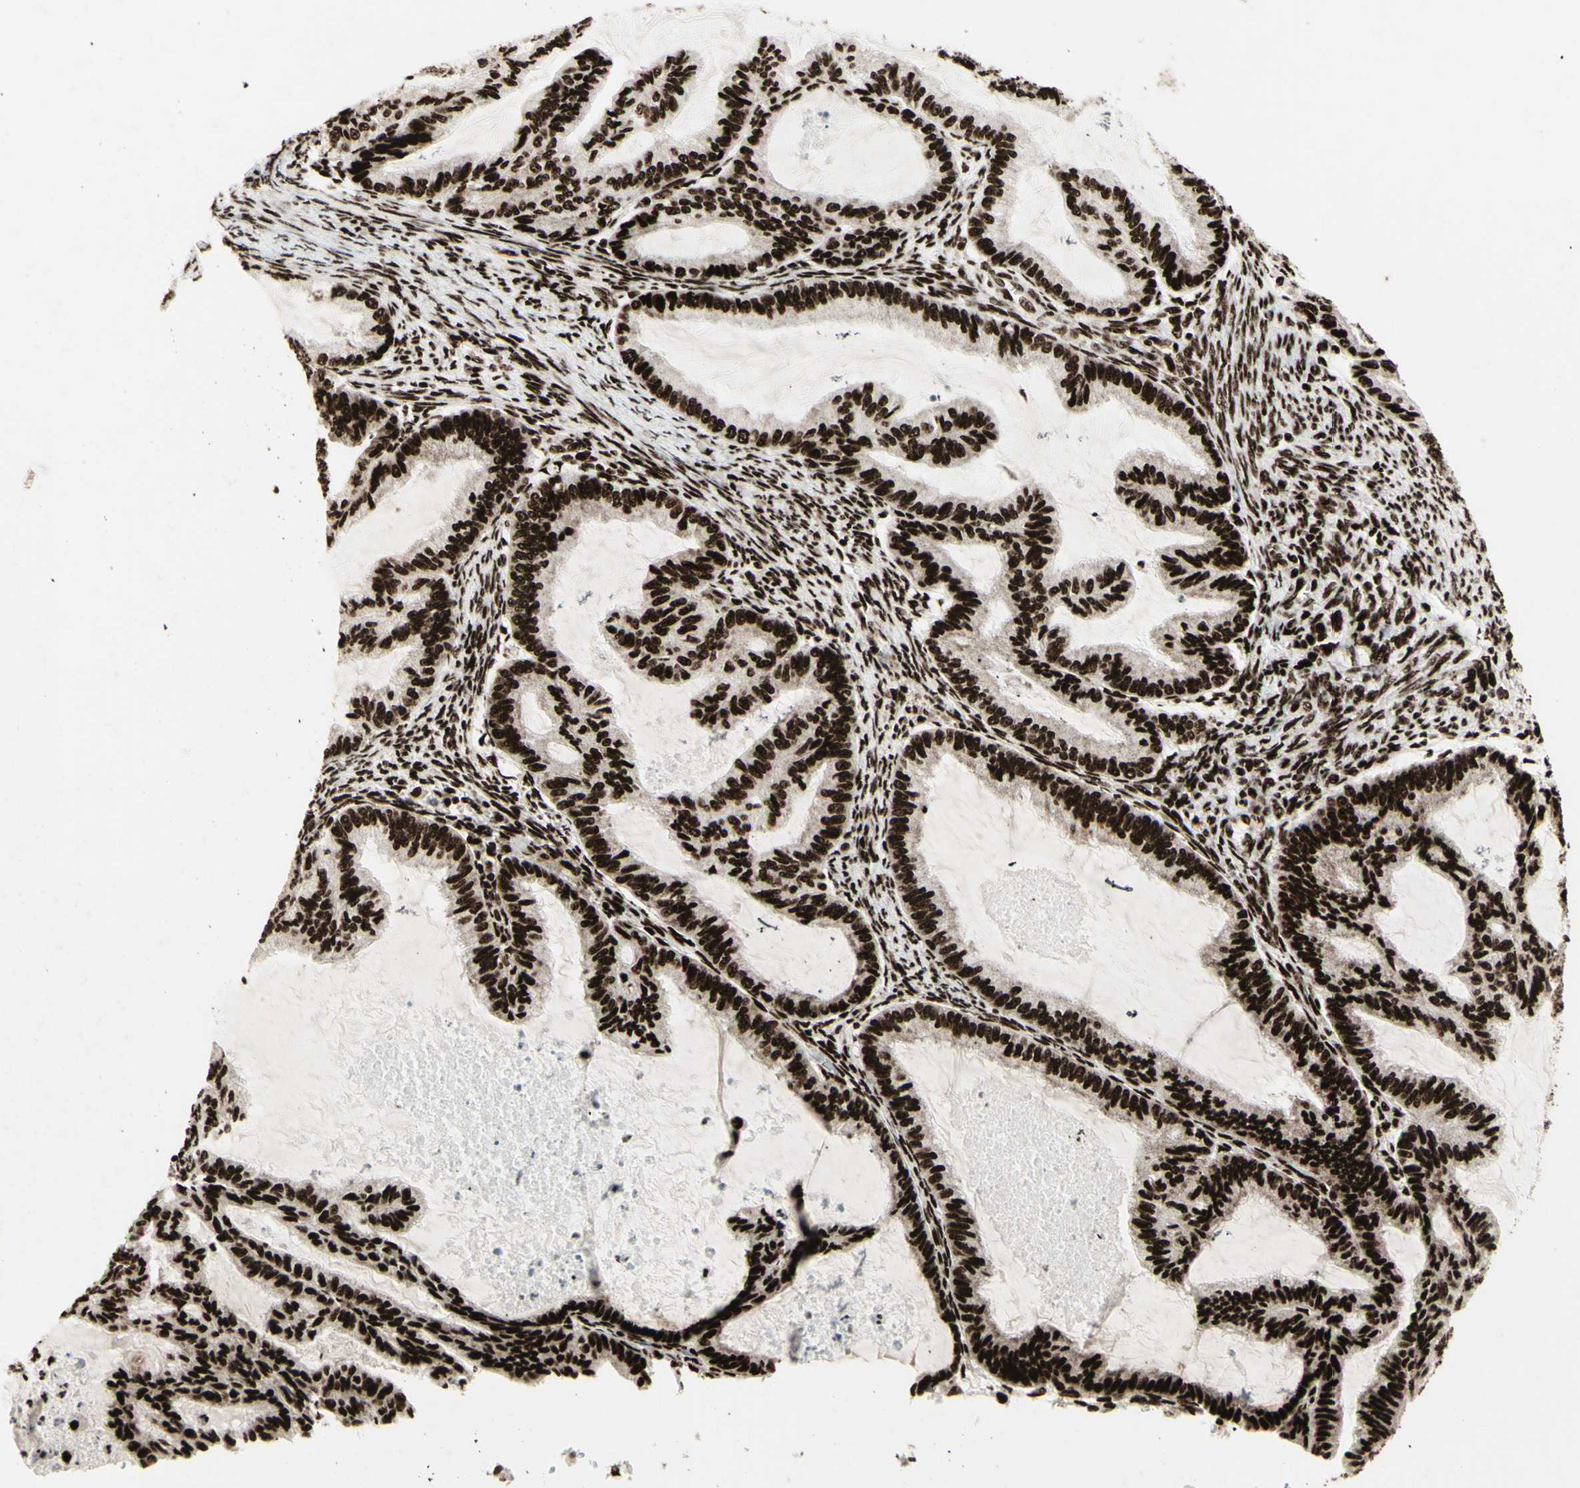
{"staining": {"intensity": "strong", "quantity": ">75%", "location": "nuclear"}, "tissue": "cervical cancer", "cell_type": "Tumor cells", "image_type": "cancer", "snomed": [{"axis": "morphology", "description": "Normal tissue, NOS"}, {"axis": "morphology", "description": "Adenocarcinoma, NOS"}, {"axis": "topography", "description": "Cervix"}, {"axis": "topography", "description": "Endometrium"}], "caption": "Cervical adenocarcinoma stained for a protein displays strong nuclear positivity in tumor cells.", "gene": "U2AF2", "patient": {"sex": "female", "age": 86}}